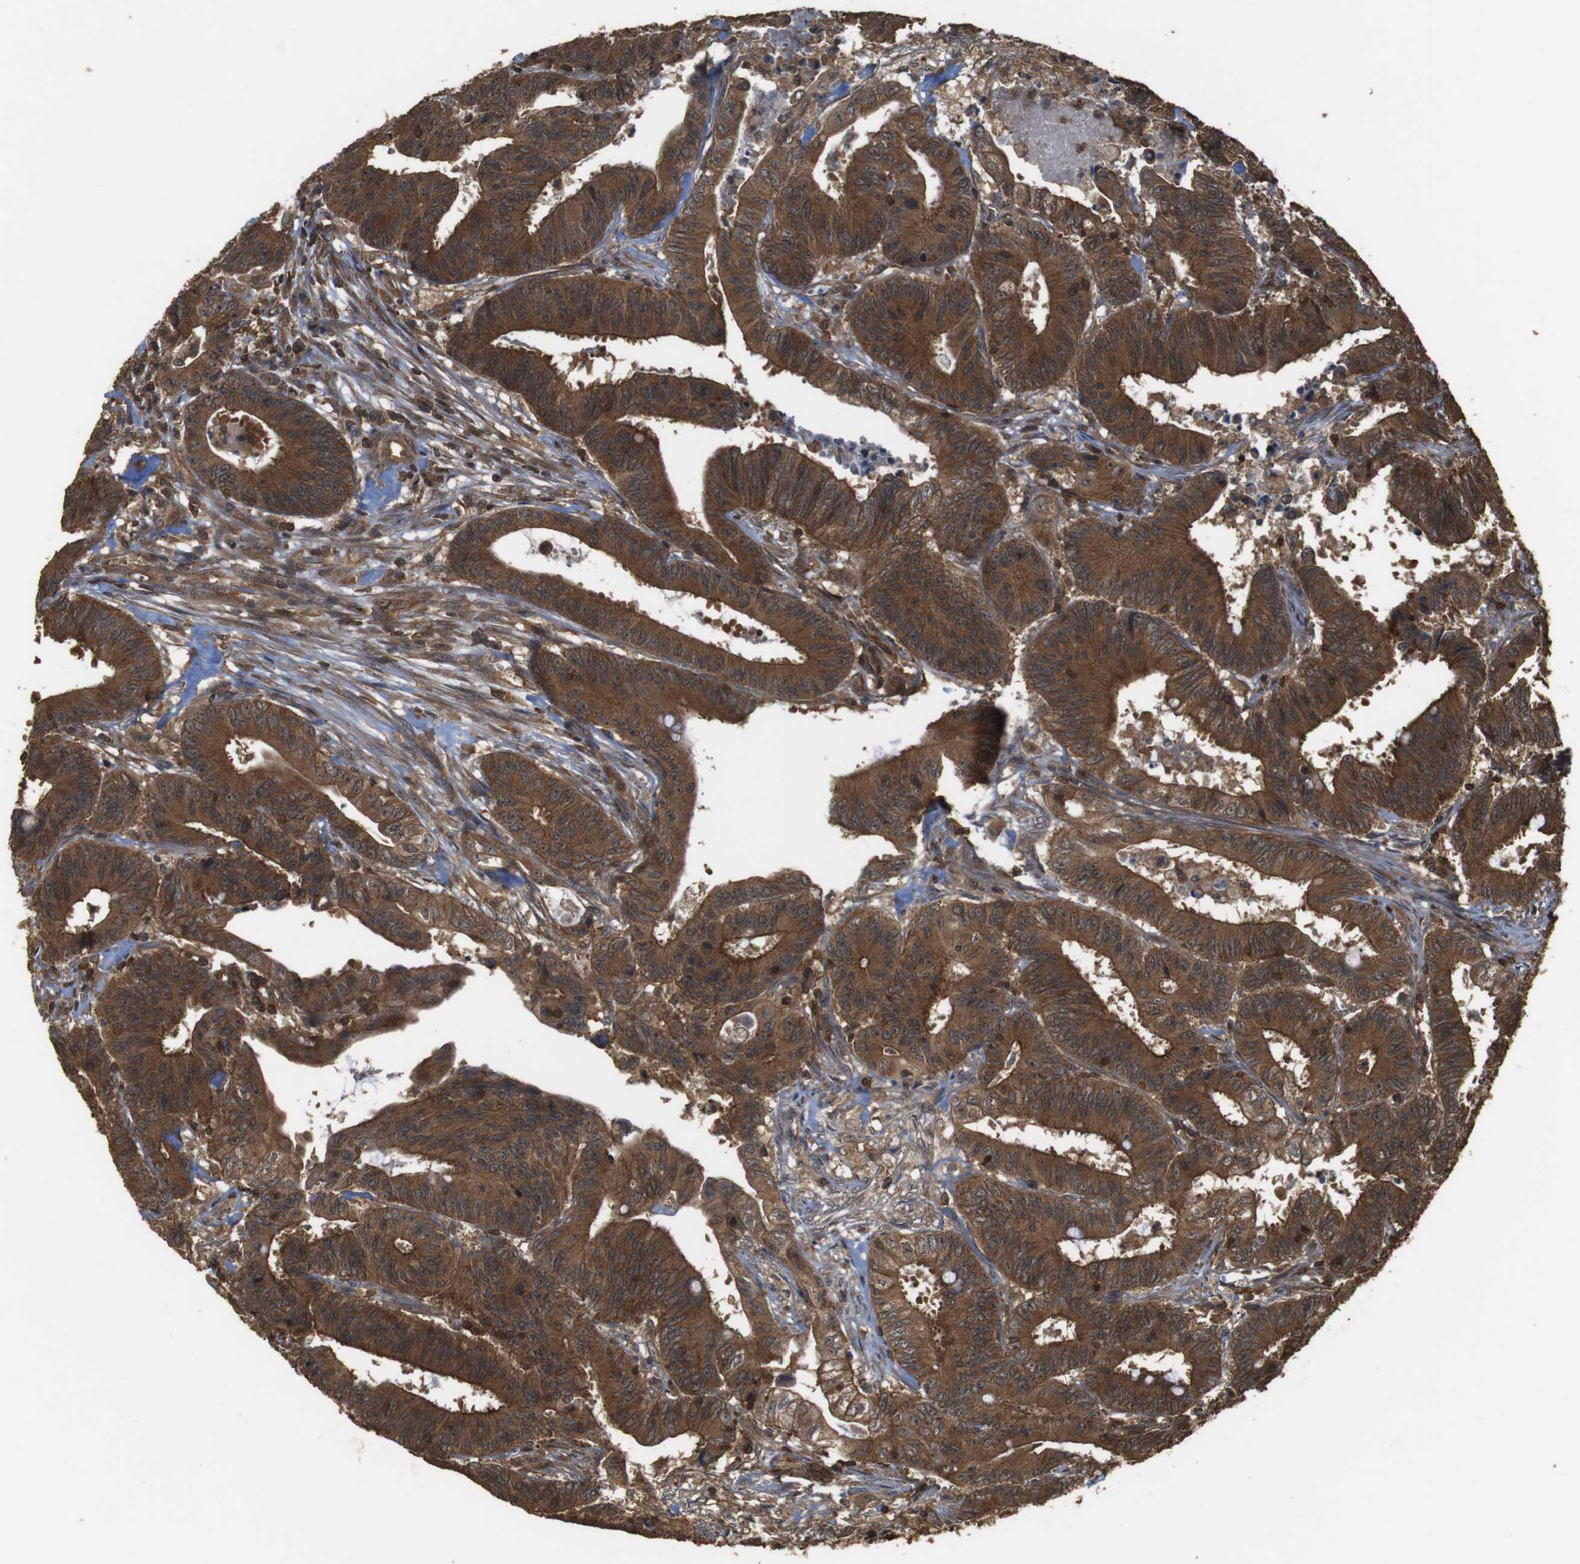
{"staining": {"intensity": "strong", "quantity": ">75%", "location": "cytoplasmic/membranous"}, "tissue": "colorectal cancer", "cell_type": "Tumor cells", "image_type": "cancer", "snomed": [{"axis": "morphology", "description": "Adenocarcinoma, NOS"}, {"axis": "topography", "description": "Colon"}], "caption": "DAB immunohistochemical staining of colorectal cancer (adenocarcinoma) shows strong cytoplasmic/membranous protein expression in about >75% of tumor cells.", "gene": "BAG4", "patient": {"sex": "male", "age": 45}}